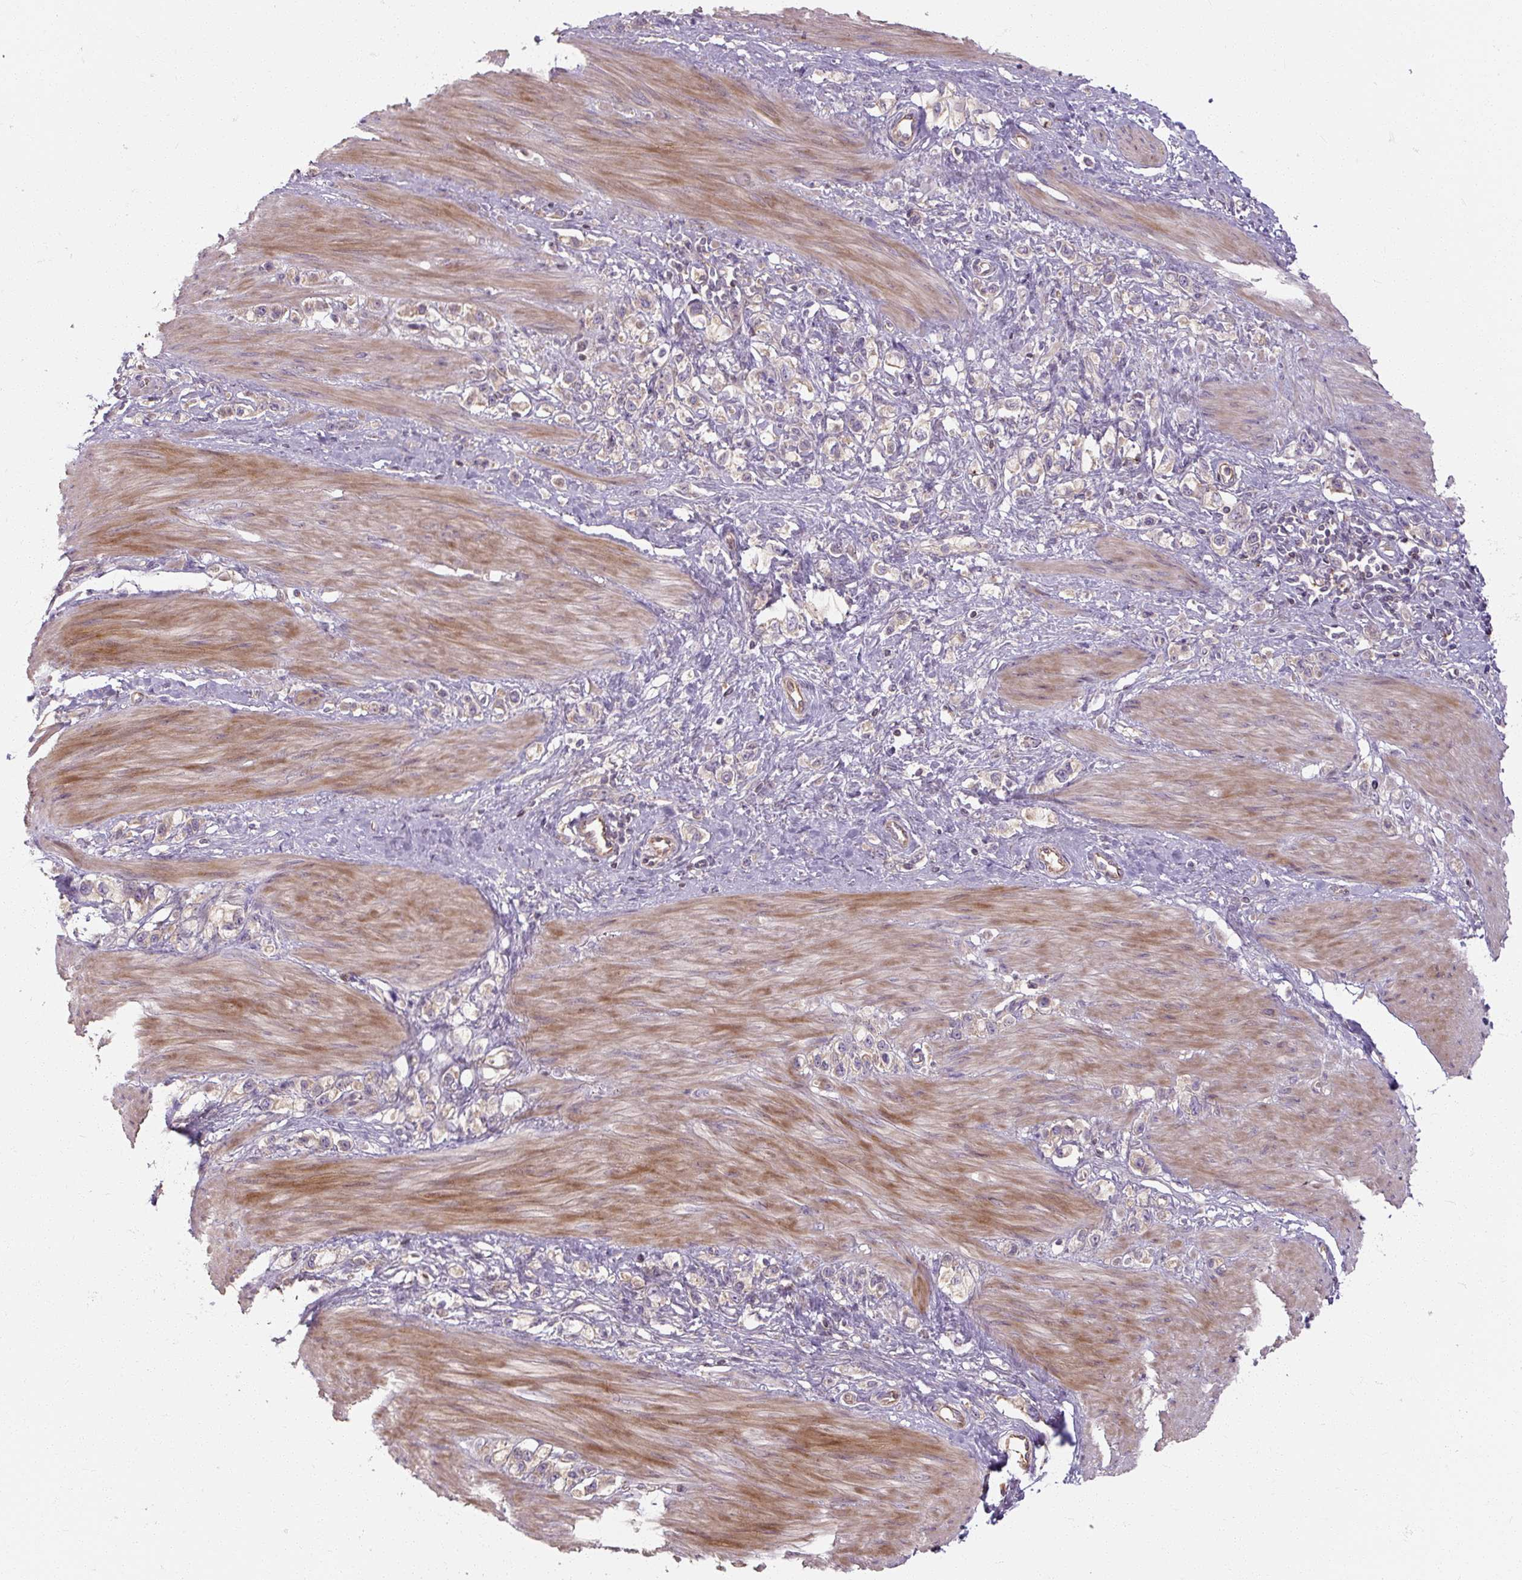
{"staining": {"intensity": "negative", "quantity": "none", "location": "none"}, "tissue": "stomach cancer", "cell_type": "Tumor cells", "image_type": "cancer", "snomed": [{"axis": "morphology", "description": "Adenocarcinoma, NOS"}, {"axis": "topography", "description": "Stomach"}], "caption": "A high-resolution image shows immunohistochemistry (IHC) staining of stomach cancer (adenocarcinoma), which displays no significant staining in tumor cells.", "gene": "RB1CC1", "patient": {"sex": "female", "age": 65}}